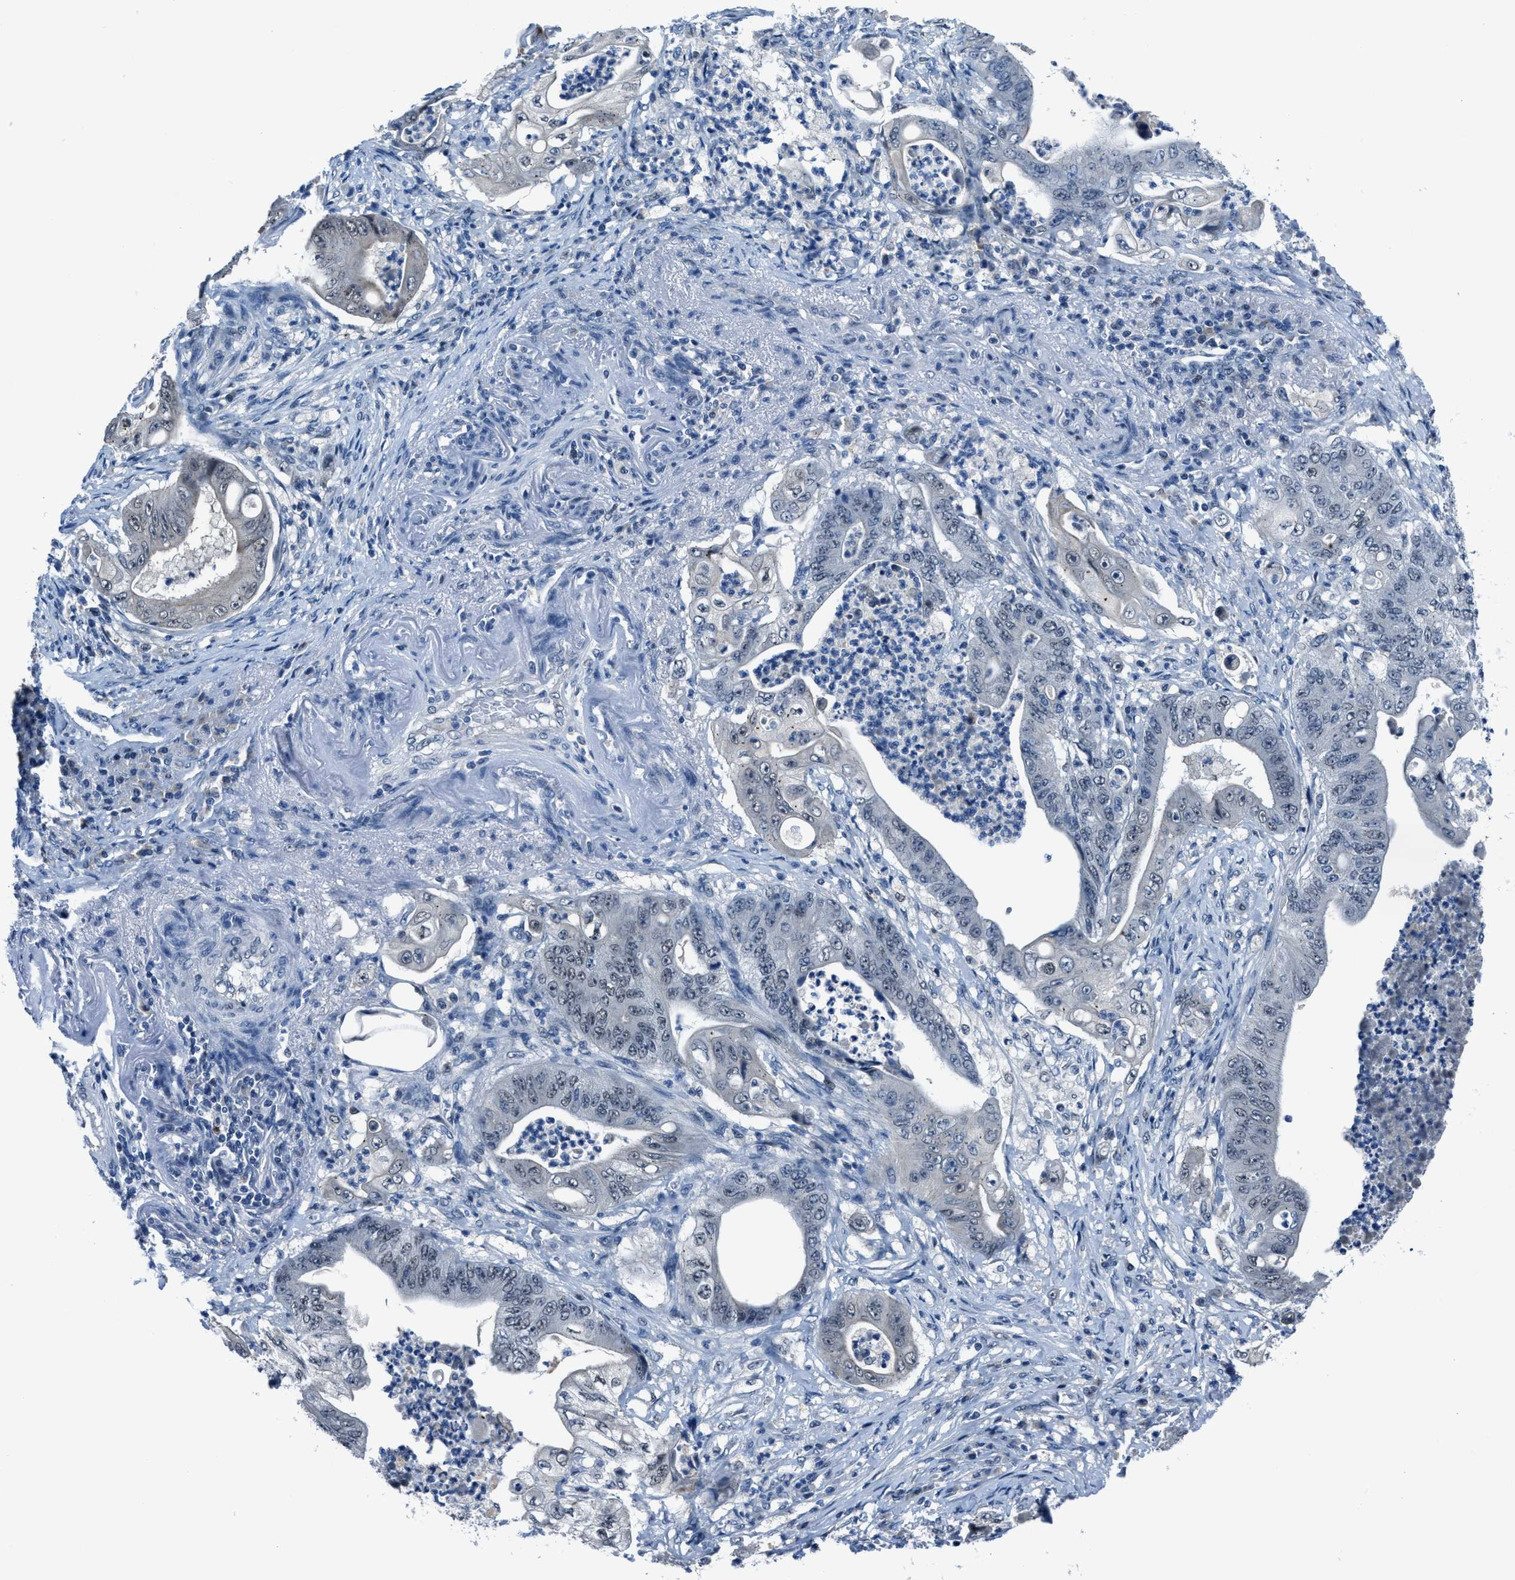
{"staining": {"intensity": "weak", "quantity": "25%-75%", "location": "nuclear"}, "tissue": "stomach cancer", "cell_type": "Tumor cells", "image_type": "cancer", "snomed": [{"axis": "morphology", "description": "Adenocarcinoma, NOS"}, {"axis": "topography", "description": "Stomach"}], "caption": "Immunohistochemical staining of stomach adenocarcinoma exhibits low levels of weak nuclear positivity in about 25%-75% of tumor cells.", "gene": "DUSP19", "patient": {"sex": "female", "age": 73}}